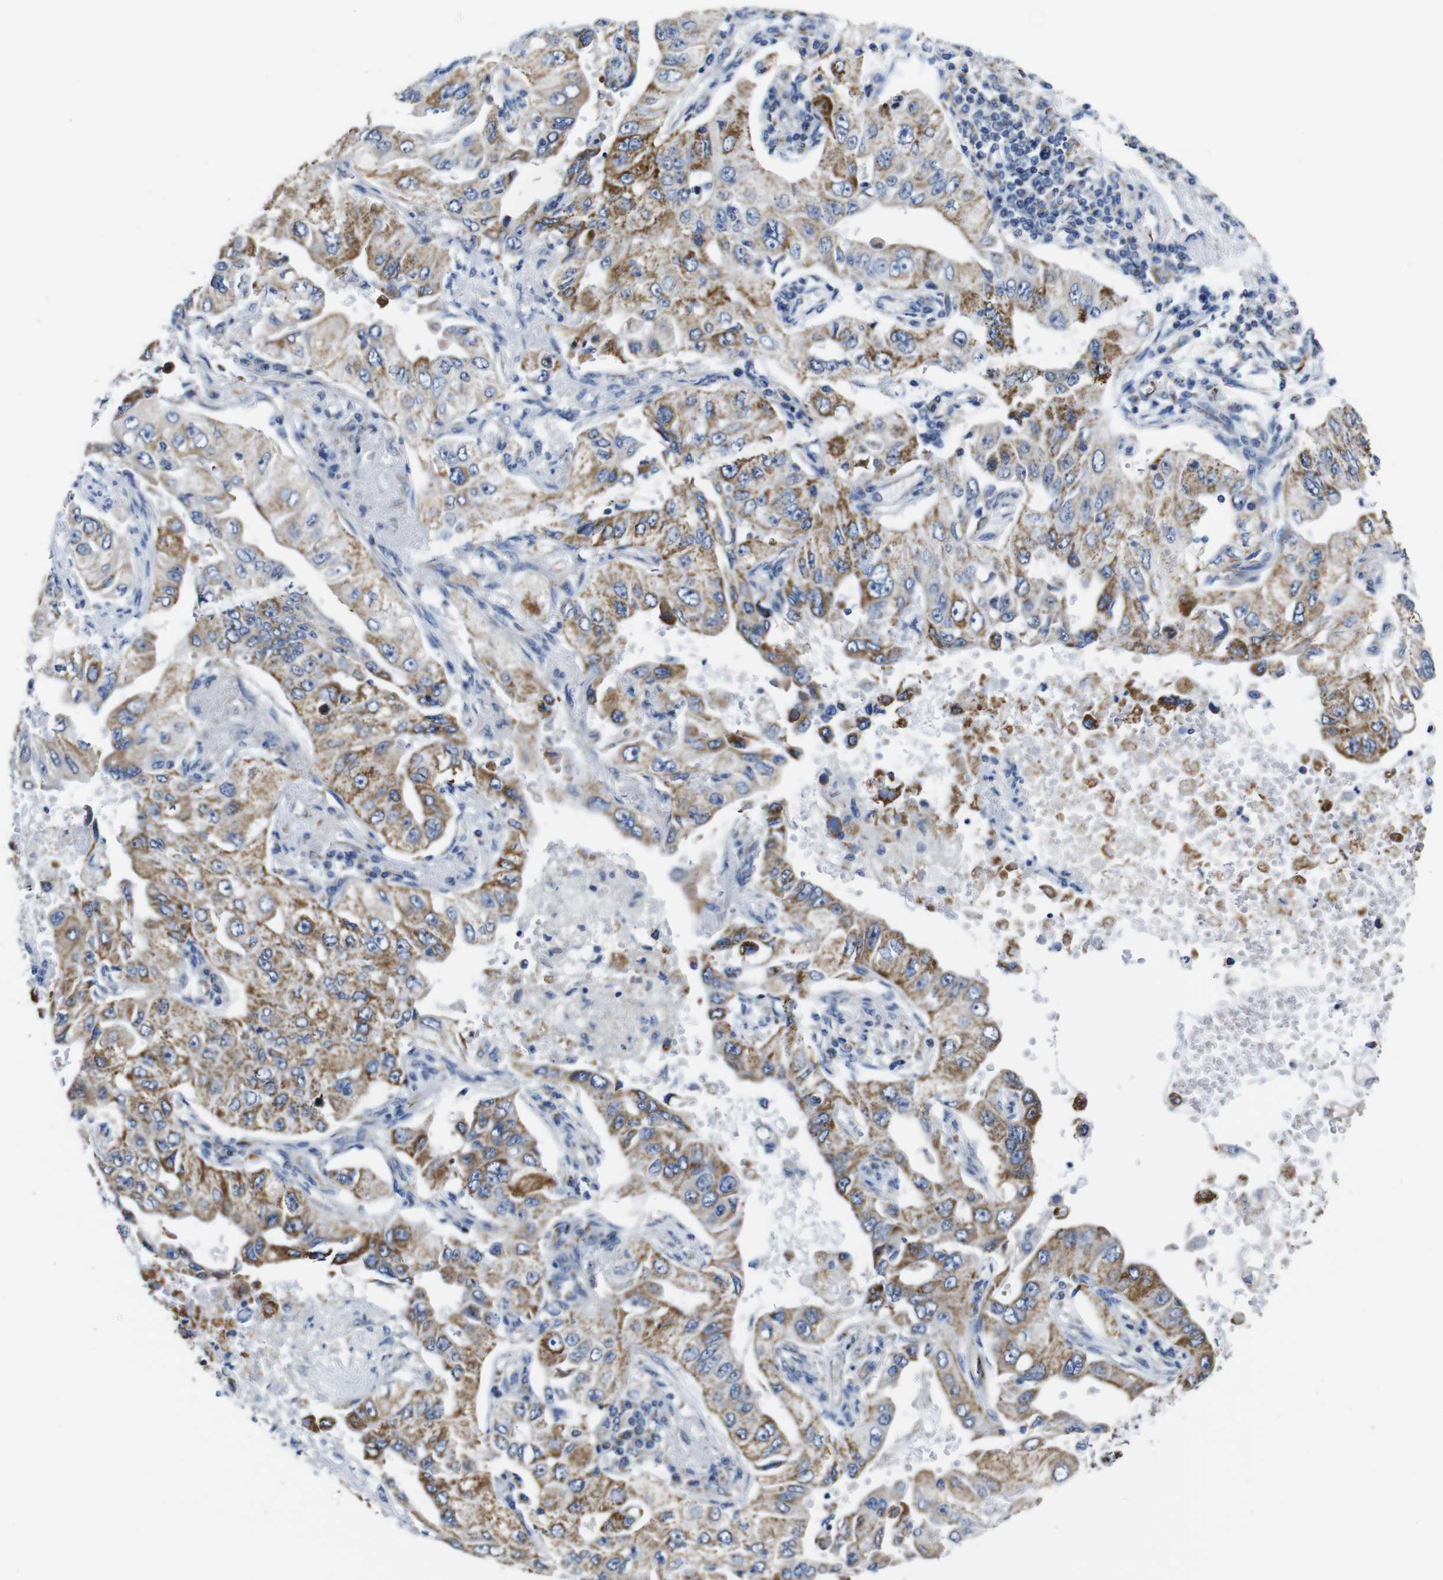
{"staining": {"intensity": "moderate", "quantity": "25%-75%", "location": "cytoplasmic/membranous"}, "tissue": "lung cancer", "cell_type": "Tumor cells", "image_type": "cancer", "snomed": [{"axis": "morphology", "description": "Adenocarcinoma, NOS"}, {"axis": "topography", "description": "Lung"}], "caption": "Brown immunohistochemical staining in lung adenocarcinoma demonstrates moderate cytoplasmic/membranous positivity in approximately 25%-75% of tumor cells.", "gene": "MAOA", "patient": {"sex": "male", "age": 84}}